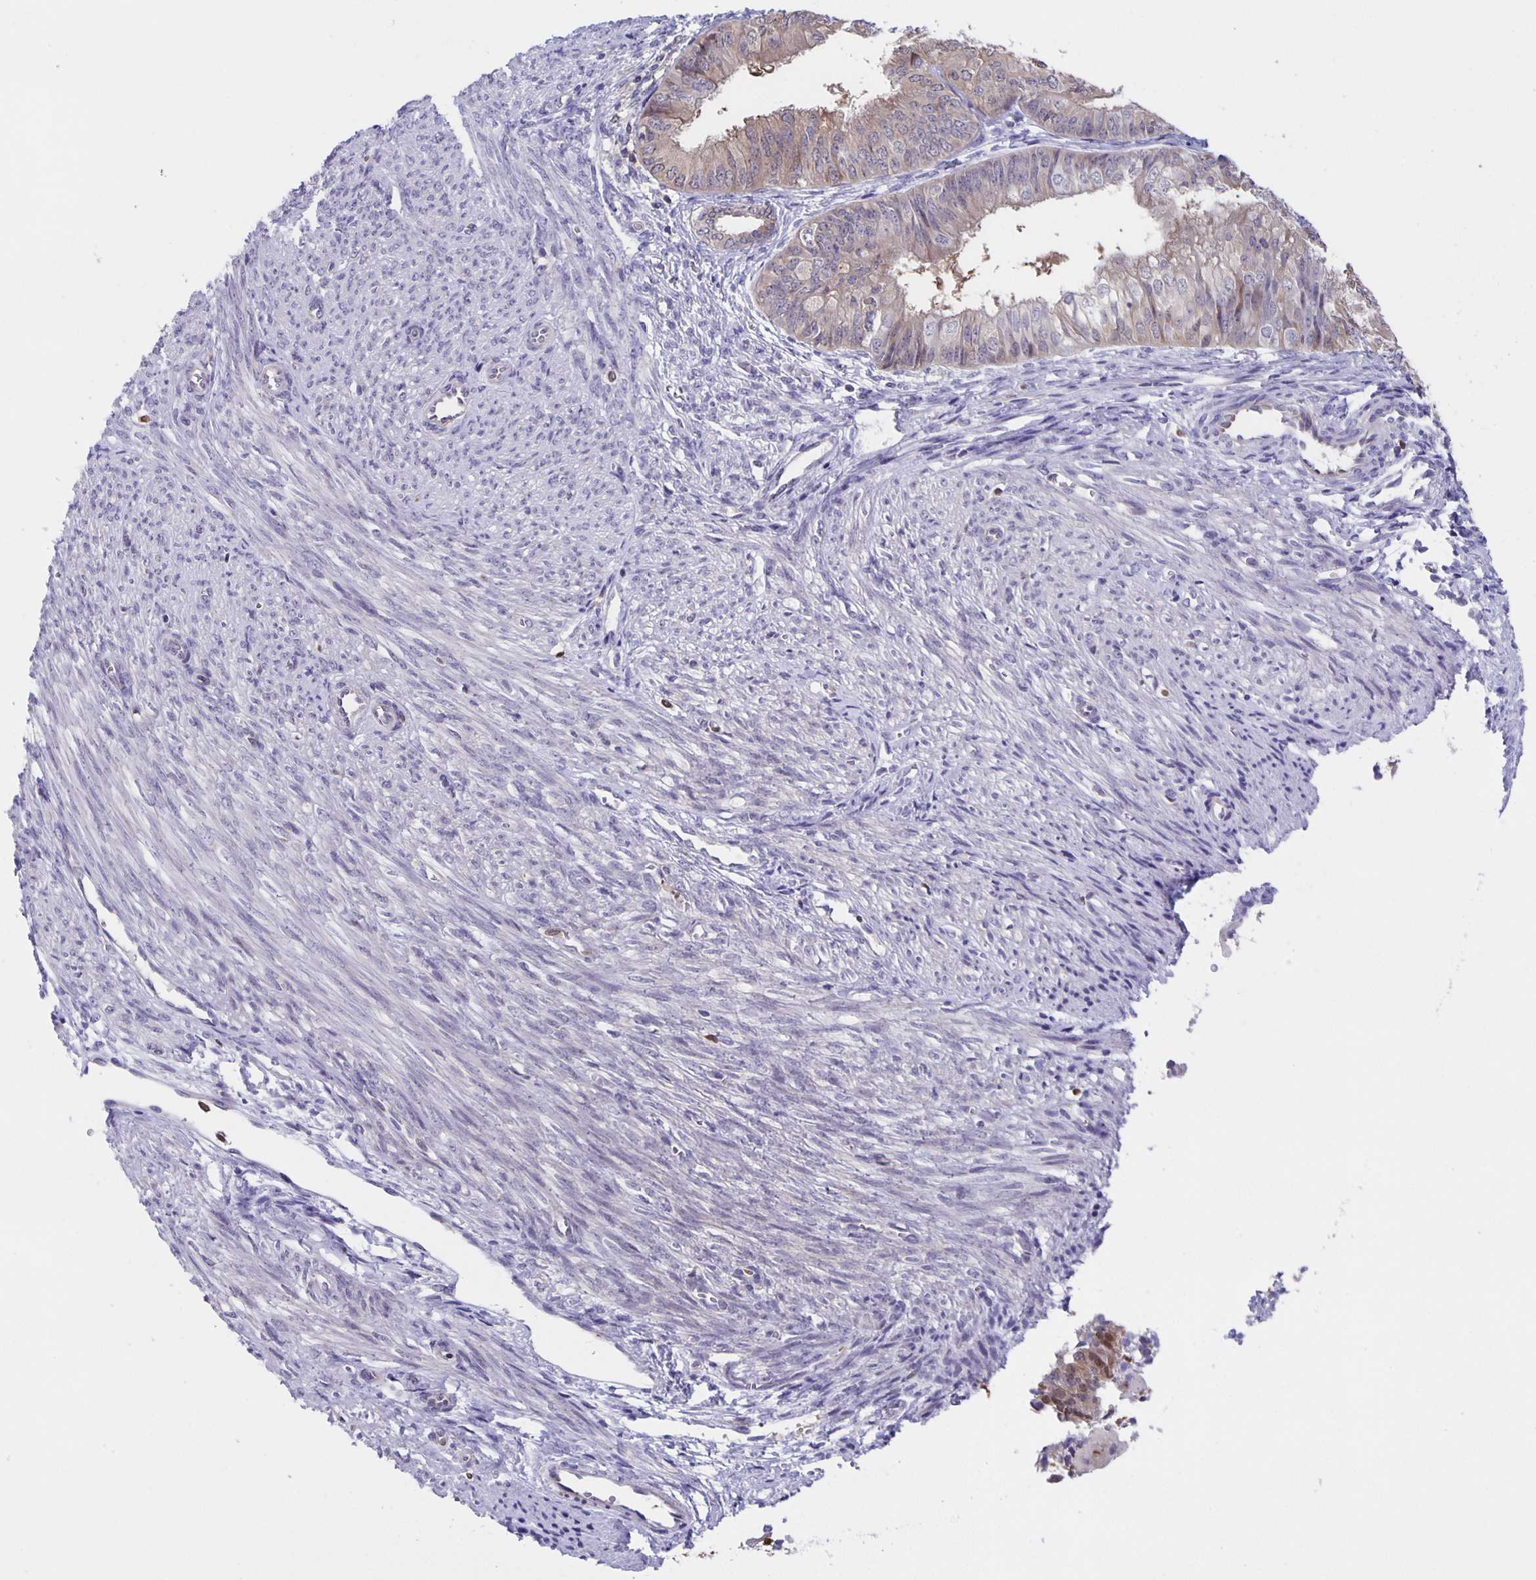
{"staining": {"intensity": "weak", "quantity": "<25%", "location": "cytoplasmic/membranous"}, "tissue": "endometrial cancer", "cell_type": "Tumor cells", "image_type": "cancer", "snomed": [{"axis": "morphology", "description": "Adenocarcinoma, NOS"}, {"axis": "topography", "description": "Endometrium"}], "caption": "Tumor cells are negative for protein expression in human endometrial cancer (adenocarcinoma). Nuclei are stained in blue.", "gene": "MARCHF6", "patient": {"sex": "female", "age": 58}}